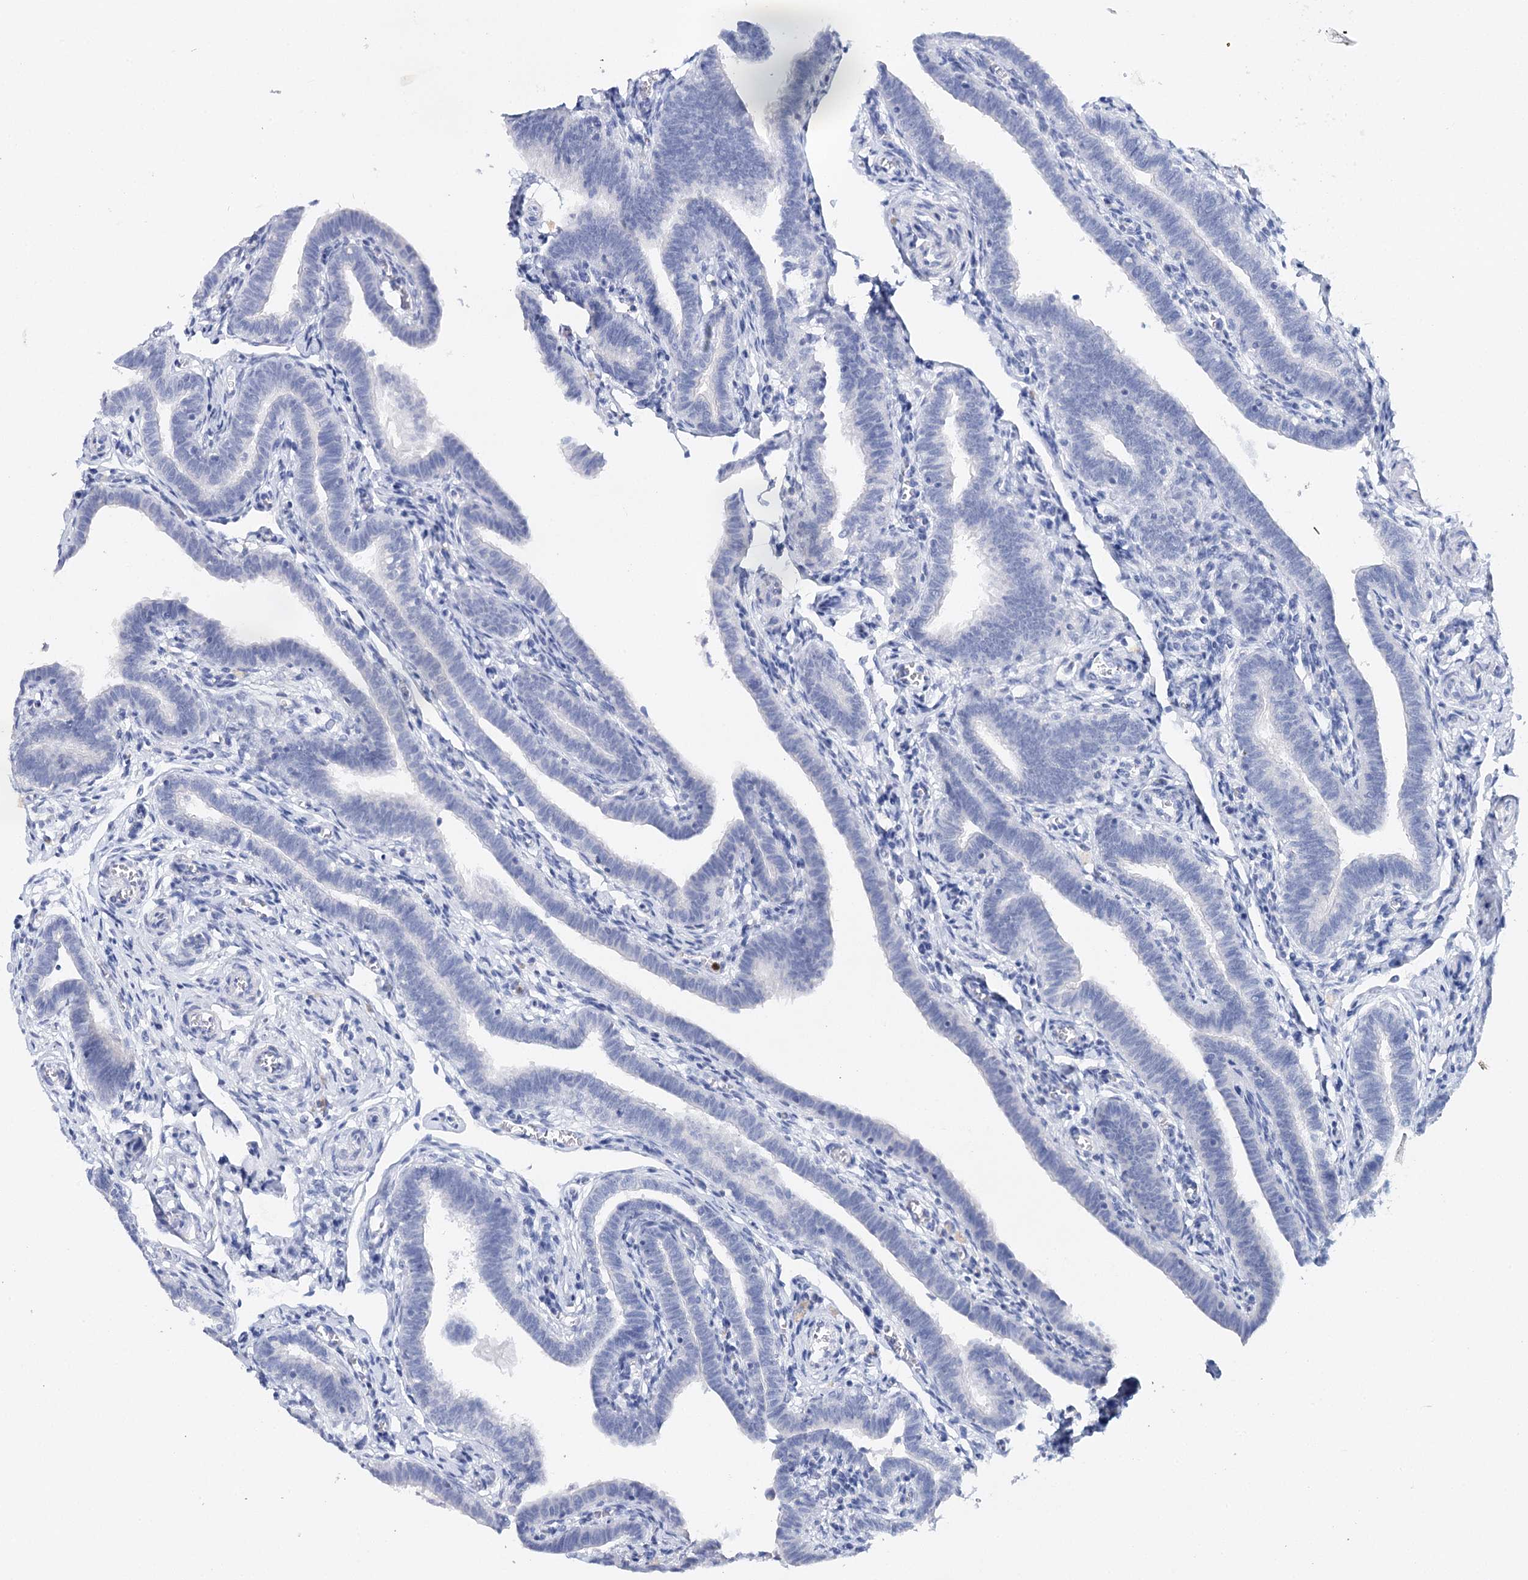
{"staining": {"intensity": "negative", "quantity": "none", "location": "none"}, "tissue": "fallopian tube", "cell_type": "Glandular cells", "image_type": "normal", "snomed": [{"axis": "morphology", "description": "Normal tissue, NOS"}, {"axis": "topography", "description": "Fallopian tube"}], "caption": "Immunohistochemical staining of unremarkable fallopian tube displays no significant expression in glandular cells. (Brightfield microscopy of DAB immunohistochemistry at high magnification).", "gene": "CEACAM8", "patient": {"sex": "female", "age": 36}}